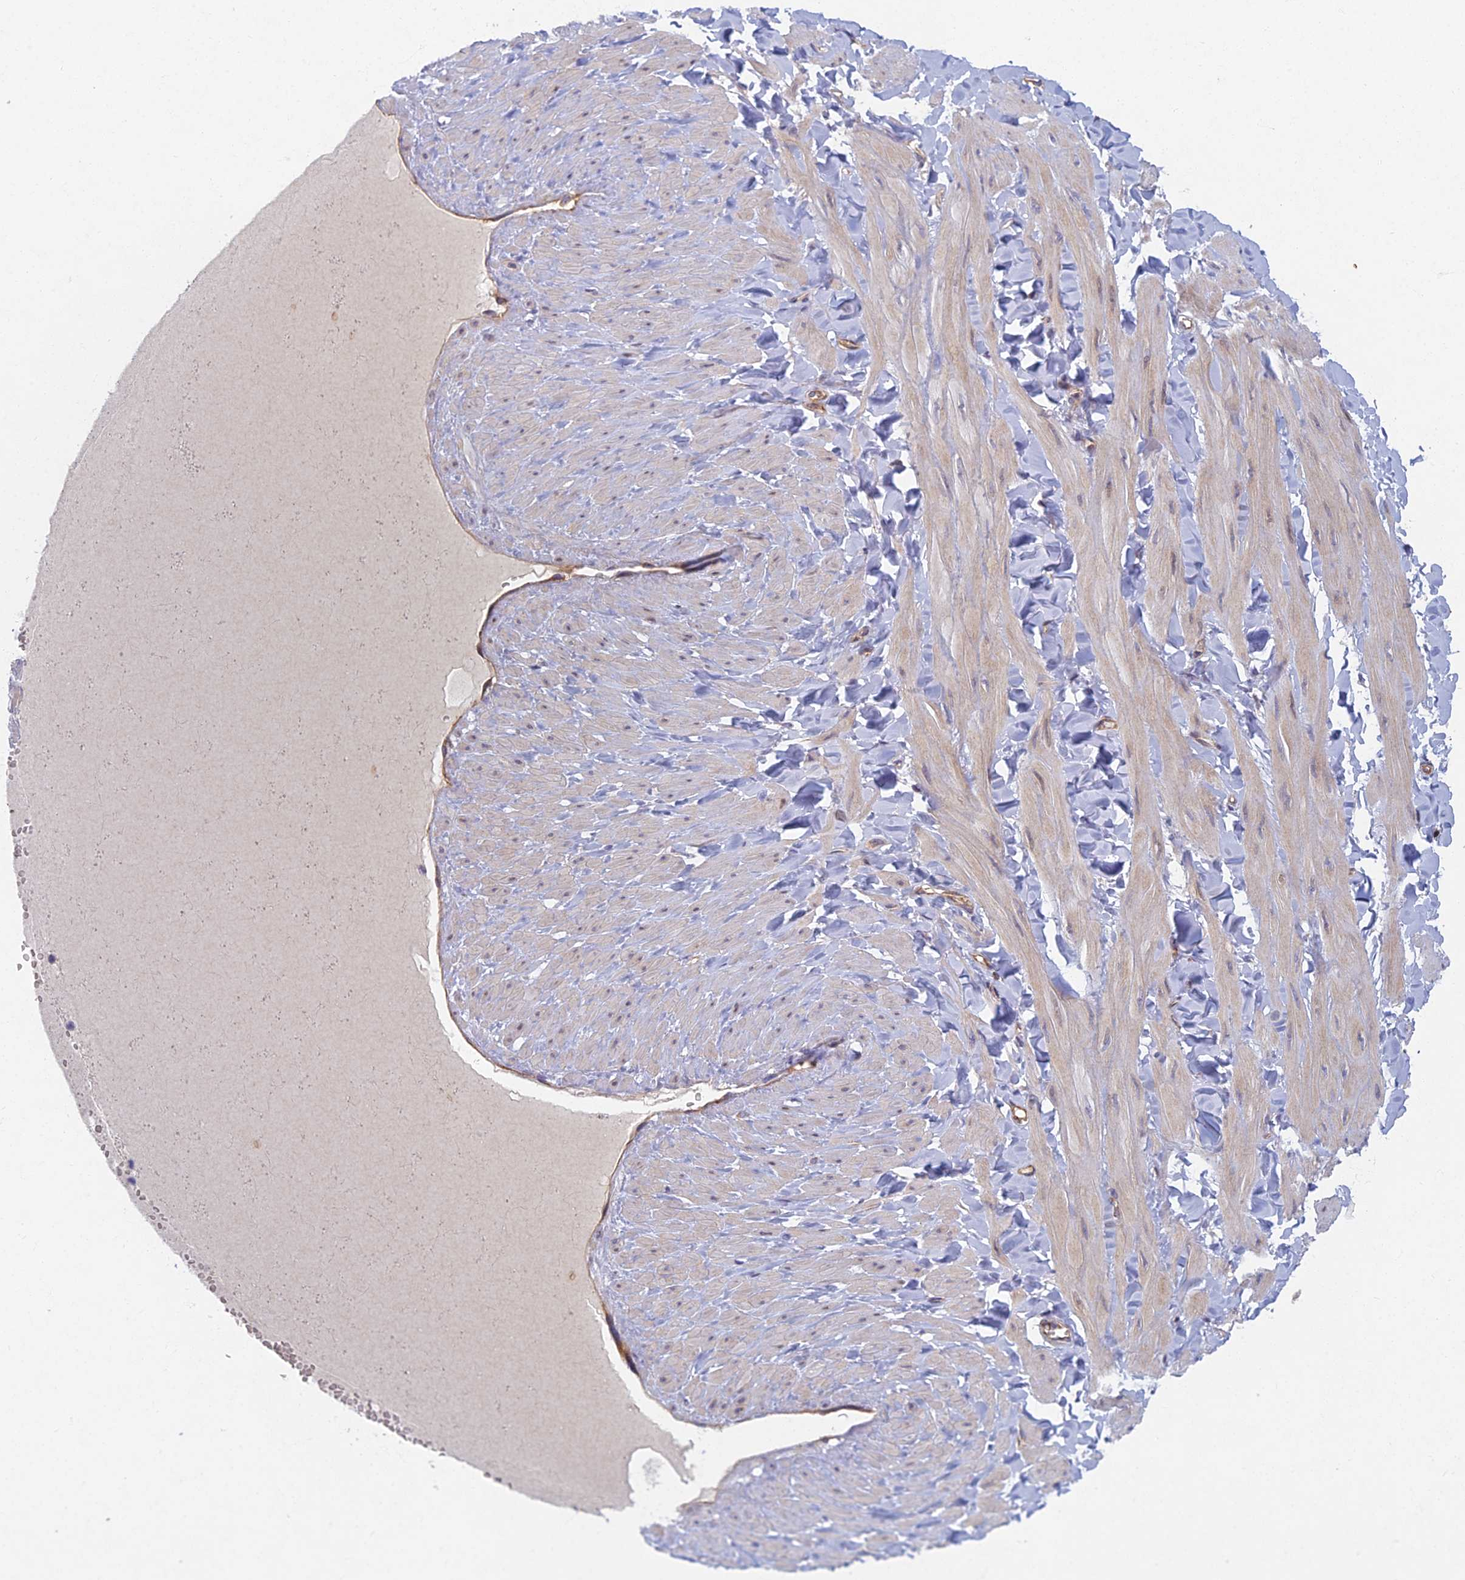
{"staining": {"intensity": "negative", "quantity": "none", "location": "none"}, "tissue": "adipose tissue", "cell_type": "Adipocytes", "image_type": "normal", "snomed": [{"axis": "morphology", "description": "Normal tissue, NOS"}, {"axis": "topography", "description": "Adipose tissue"}, {"axis": "topography", "description": "Vascular tissue"}, {"axis": "topography", "description": "Peripheral nerve tissue"}], "caption": "Adipocytes are negative for protein expression in unremarkable human adipose tissue. (Immunohistochemistry, brightfield microscopy, high magnification).", "gene": "RHBDL2", "patient": {"sex": "male", "age": 25}}